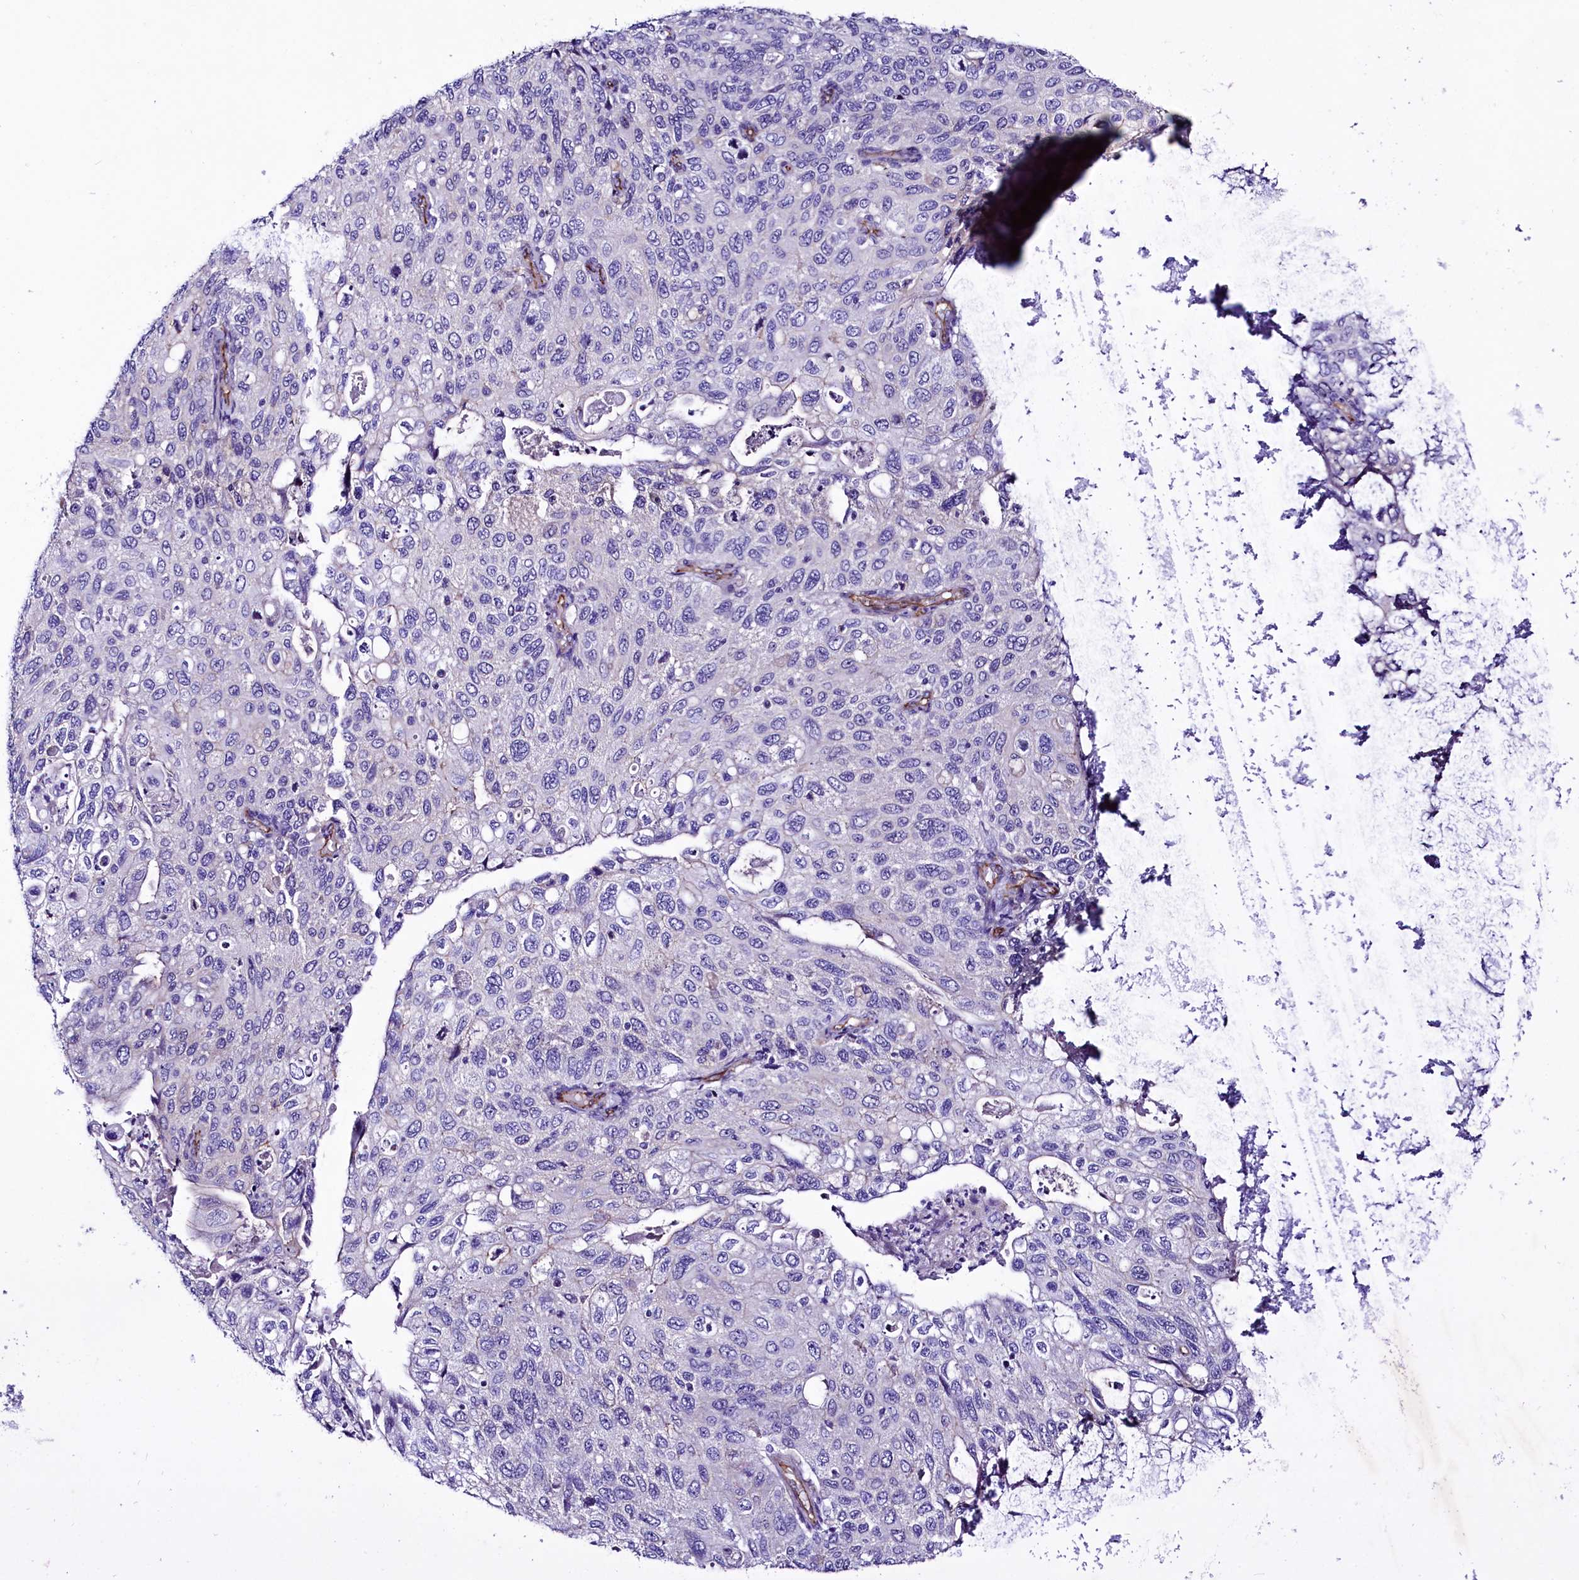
{"staining": {"intensity": "negative", "quantity": "none", "location": "none"}, "tissue": "cervical cancer", "cell_type": "Tumor cells", "image_type": "cancer", "snomed": [{"axis": "morphology", "description": "Squamous cell carcinoma, NOS"}, {"axis": "topography", "description": "Cervix"}], "caption": "The image shows no staining of tumor cells in squamous cell carcinoma (cervical).", "gene": "SLF1", "patient": {"sex": "female", "age": 70}}